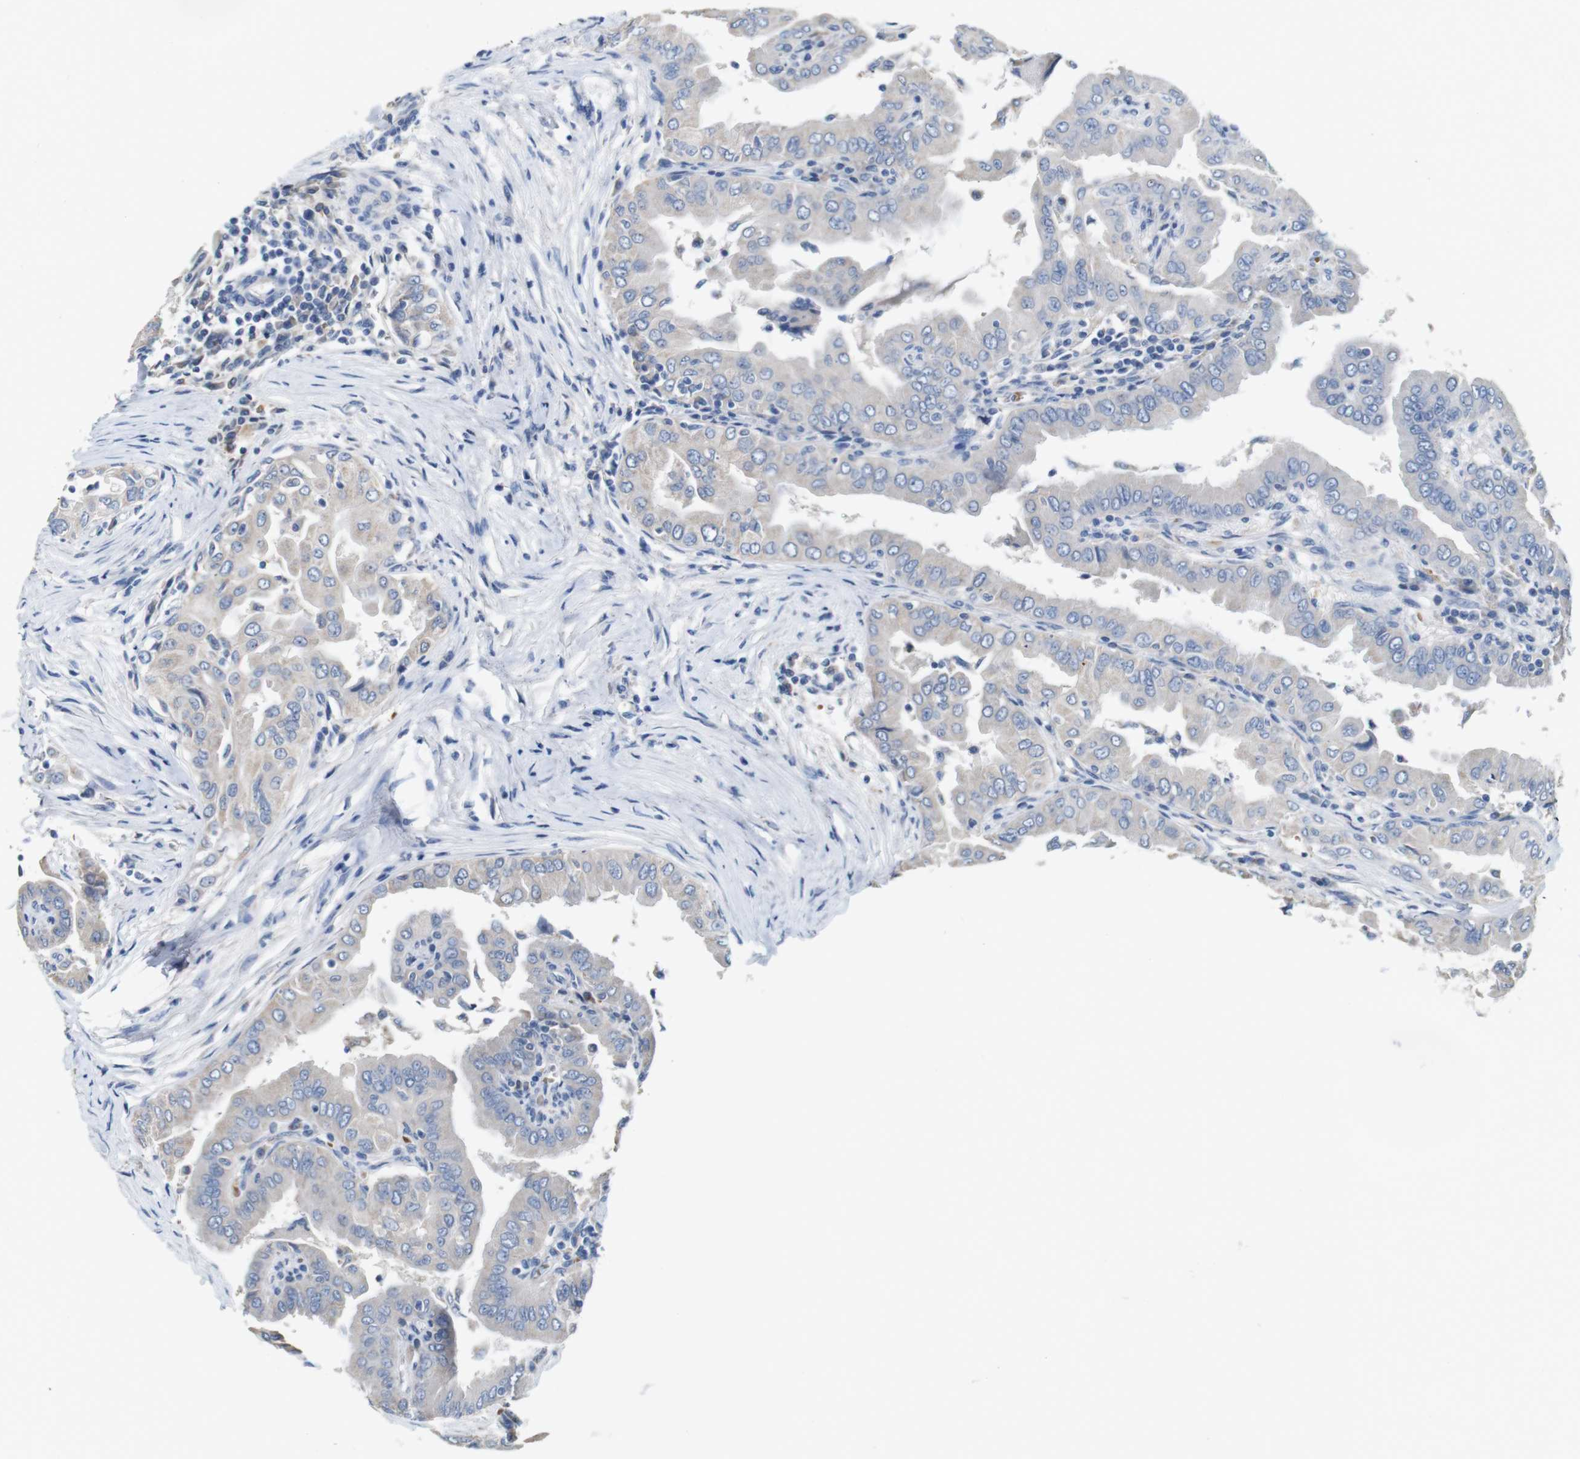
{"staining": {"intensity": "negative", "quantity": "none", "location": "none"}, "tissue": "thyroid cancer", "cell_type": "Tumor cells", "image_type": "cancer", "snomed": [{"axis": "morphology", "description": "Papillary adenocarcinoma, NOS"}, {"axis": "topography", "description": "Thyroid gland"}], "caption": "Thyroid cancer (papillary adenocarcinoma) stained for a protein using immunohistochemistry exhibits no positivity tumor cells.", "gene": "IGSF8", "patient": {"sex": "male", "age": 33}}